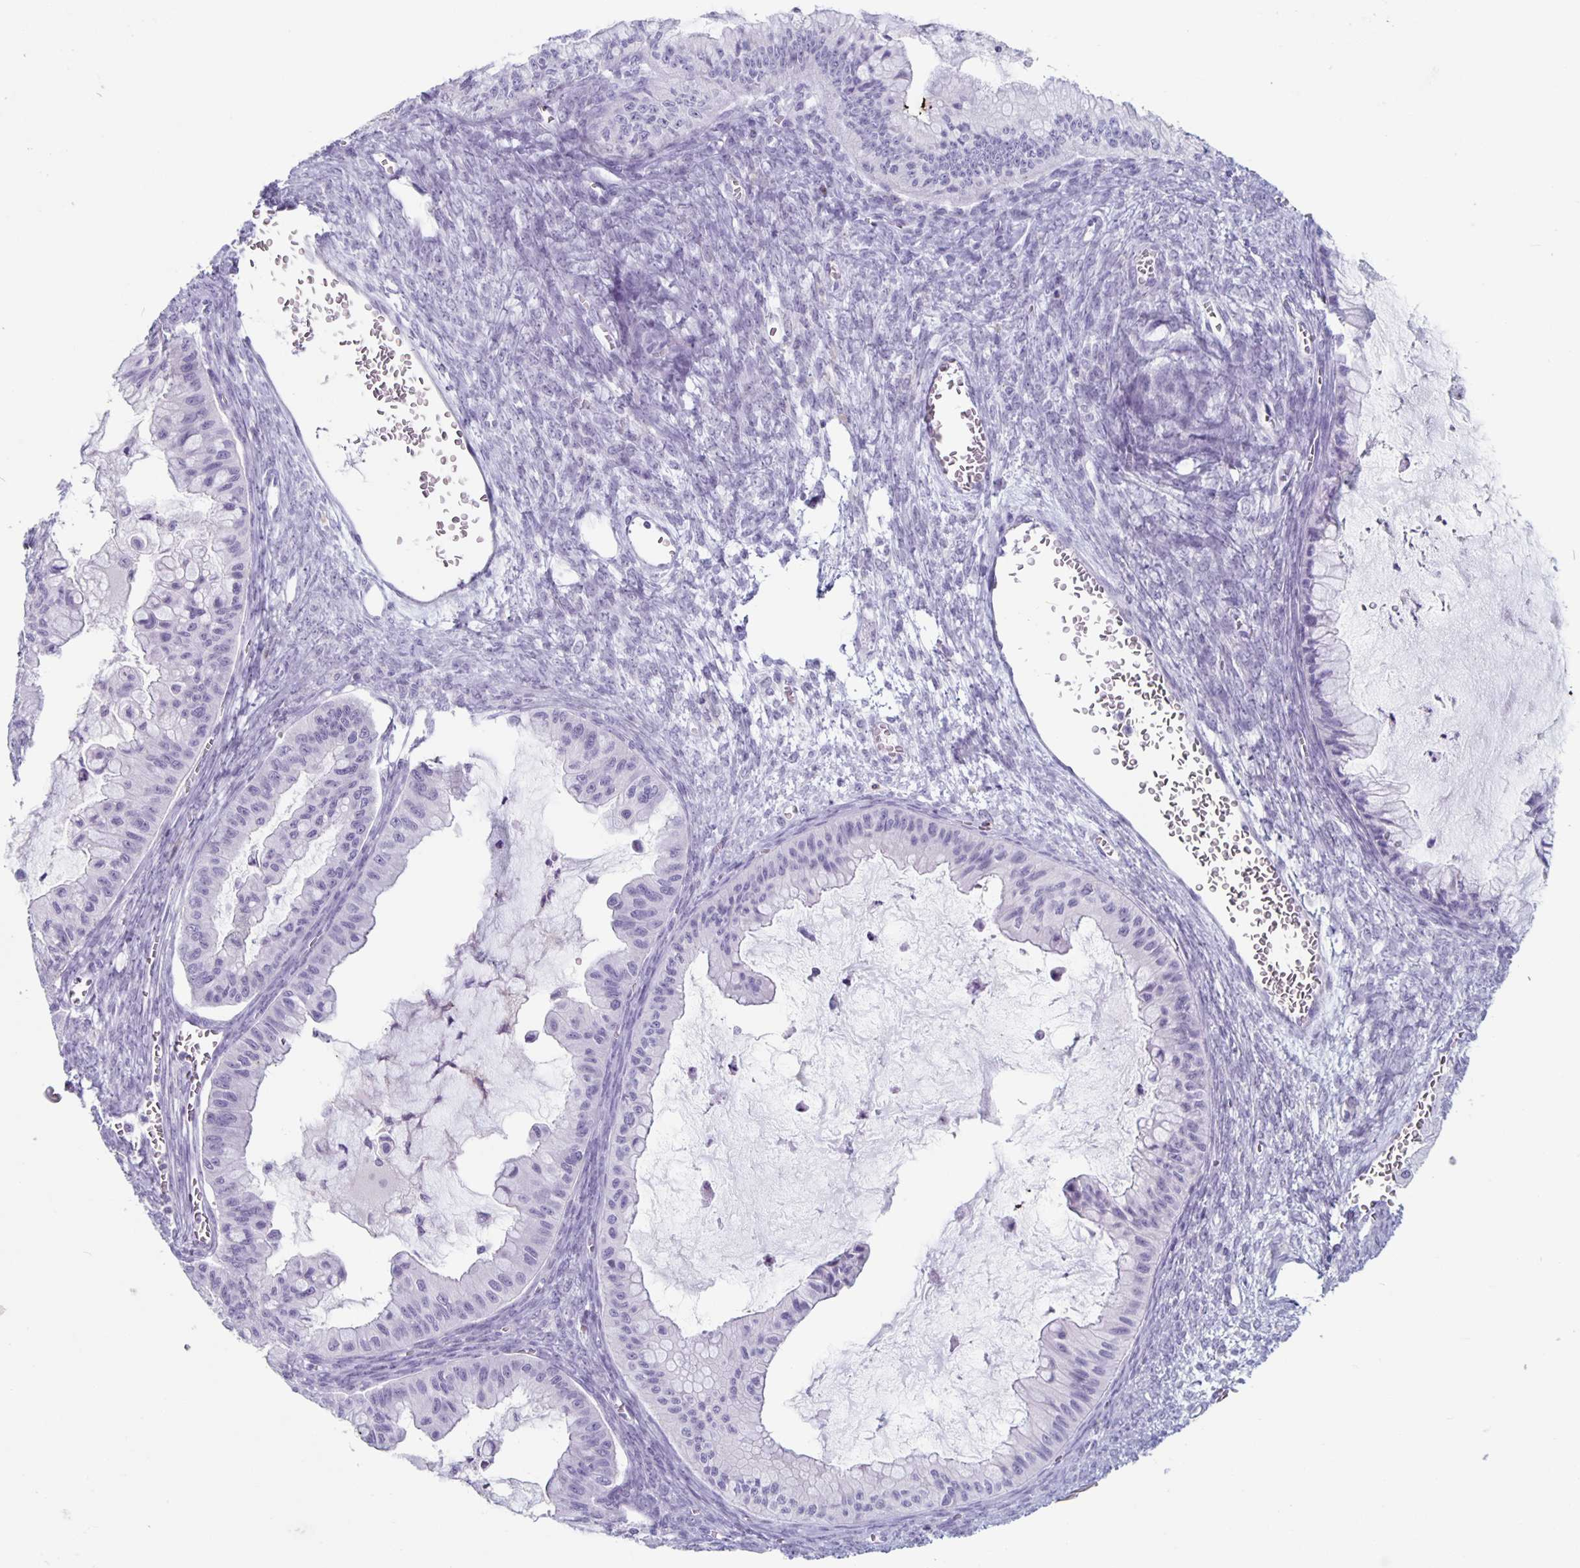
{"staining": {"intensity": "negative", "quantity": "none", "location": "none"}, "tissue": "ovarian cancer", "cell_type": "Tumor cells", "image_type": "cancer", "snomed": [{"axis": "morphology", "description": "Cystadenocarcinoma, mucinous, NOS"}, {"axis": "topography", "description": "Ovary"}], "caption": "High power microscopy image of an immunohistochemistry histopathology image of ovarian cancer, revealing no significant expression in tumor cells.", "gene": "GZMK", "patient": {"sex": "female", "age": 72}}